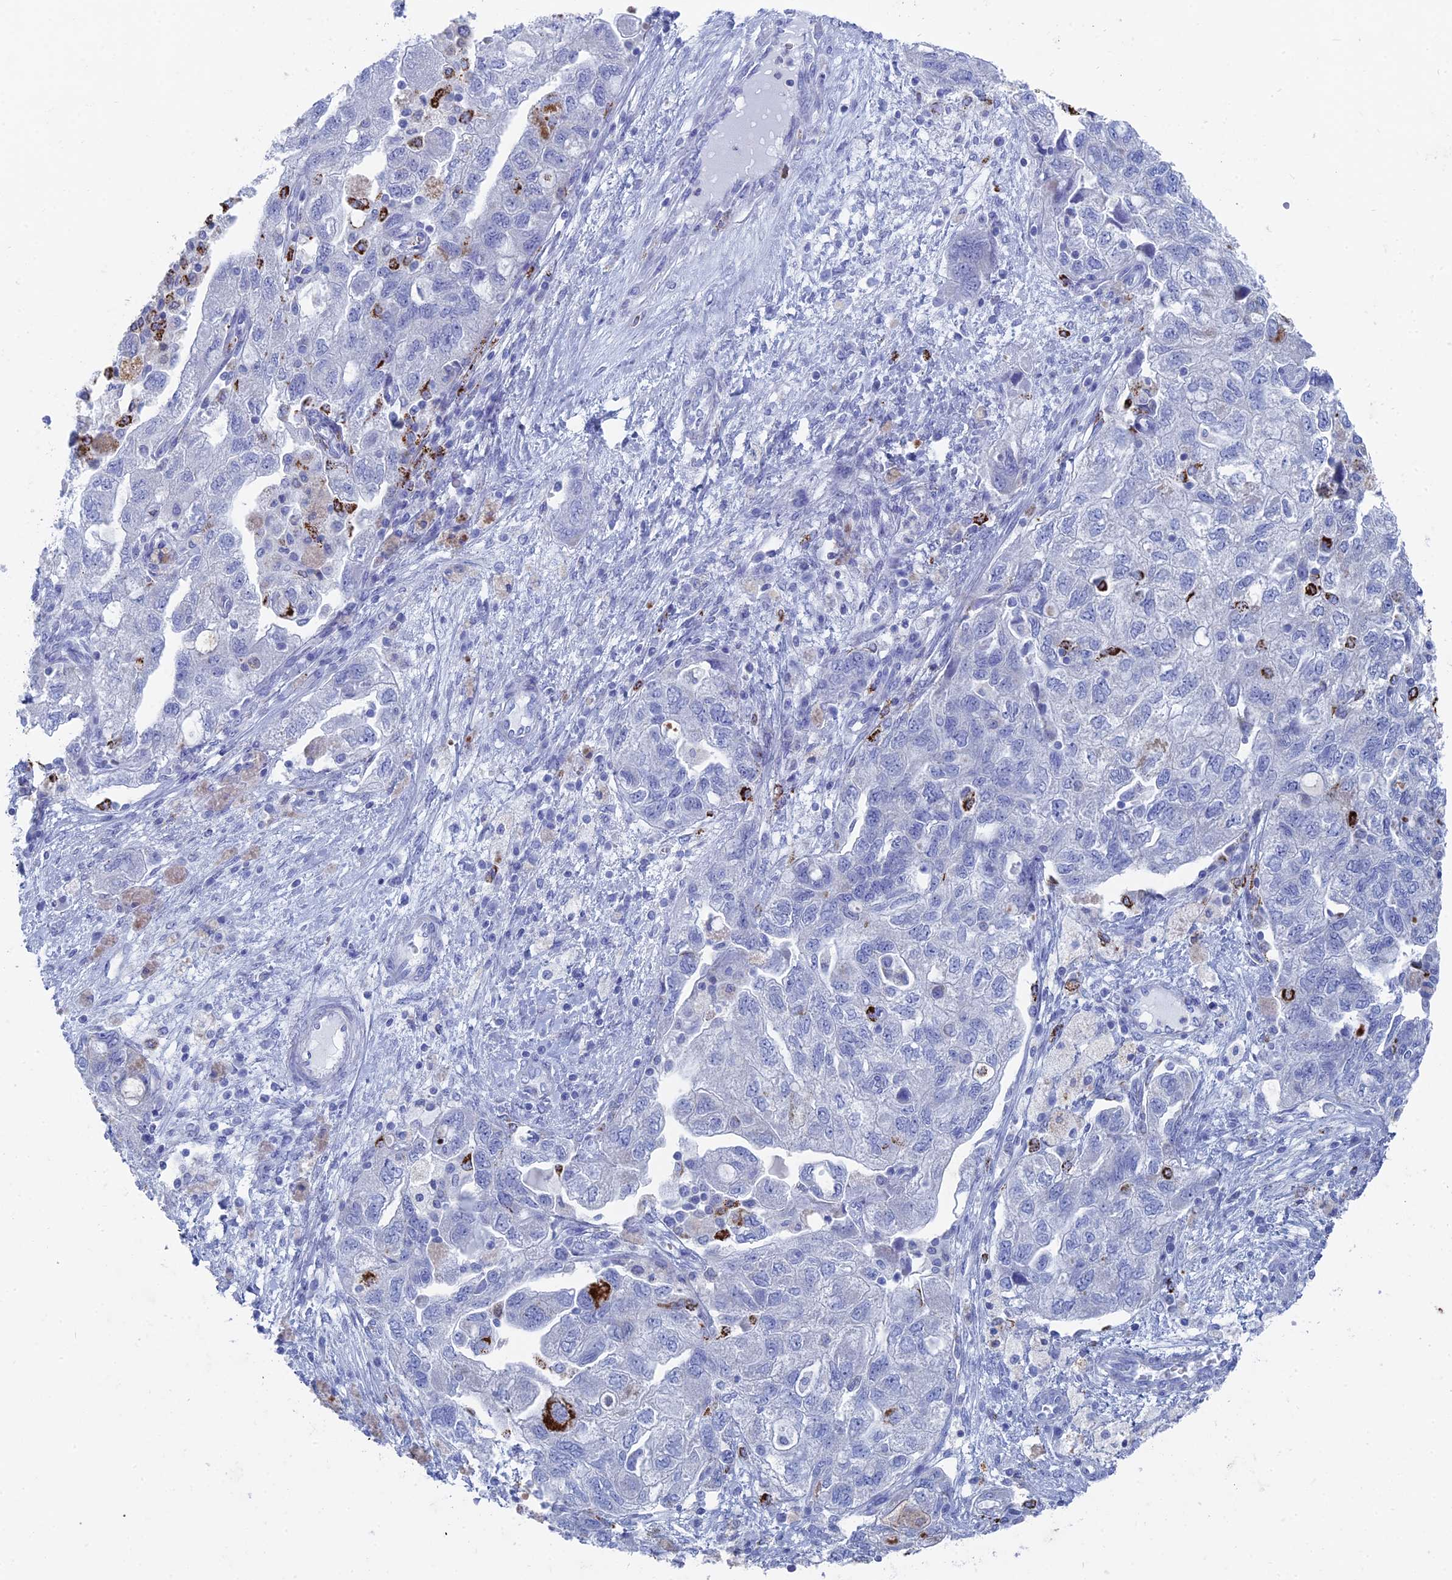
{"staining": {"intensity": "negative", "quantity": "none", "location": "none"}, "tissue": "ovarian cancer", "cell_type": "Tumor cells", "image_type": "cancer", "snomed": [{"axis": "morphology", "description": "Carcinoma, NOS"}, {"axis": "morphology", "description": "Cystadenocarcinoma, serous, NOS"}, {"axis": "topography", "description": "Ovary"}], "caption": "Immunohistochemical staining of carcinoma (ovarian) displays no significant positivity in tumor cells. (Stains: DAB (3,3'-diaminobenzidine) immunohistochemistry (IHC) with hematoxylin counter stain, Microscopy: brightfield microscopy at high magnification).", "gene": "ALMS1", "patient": {"sex": "female", "age": 69}}